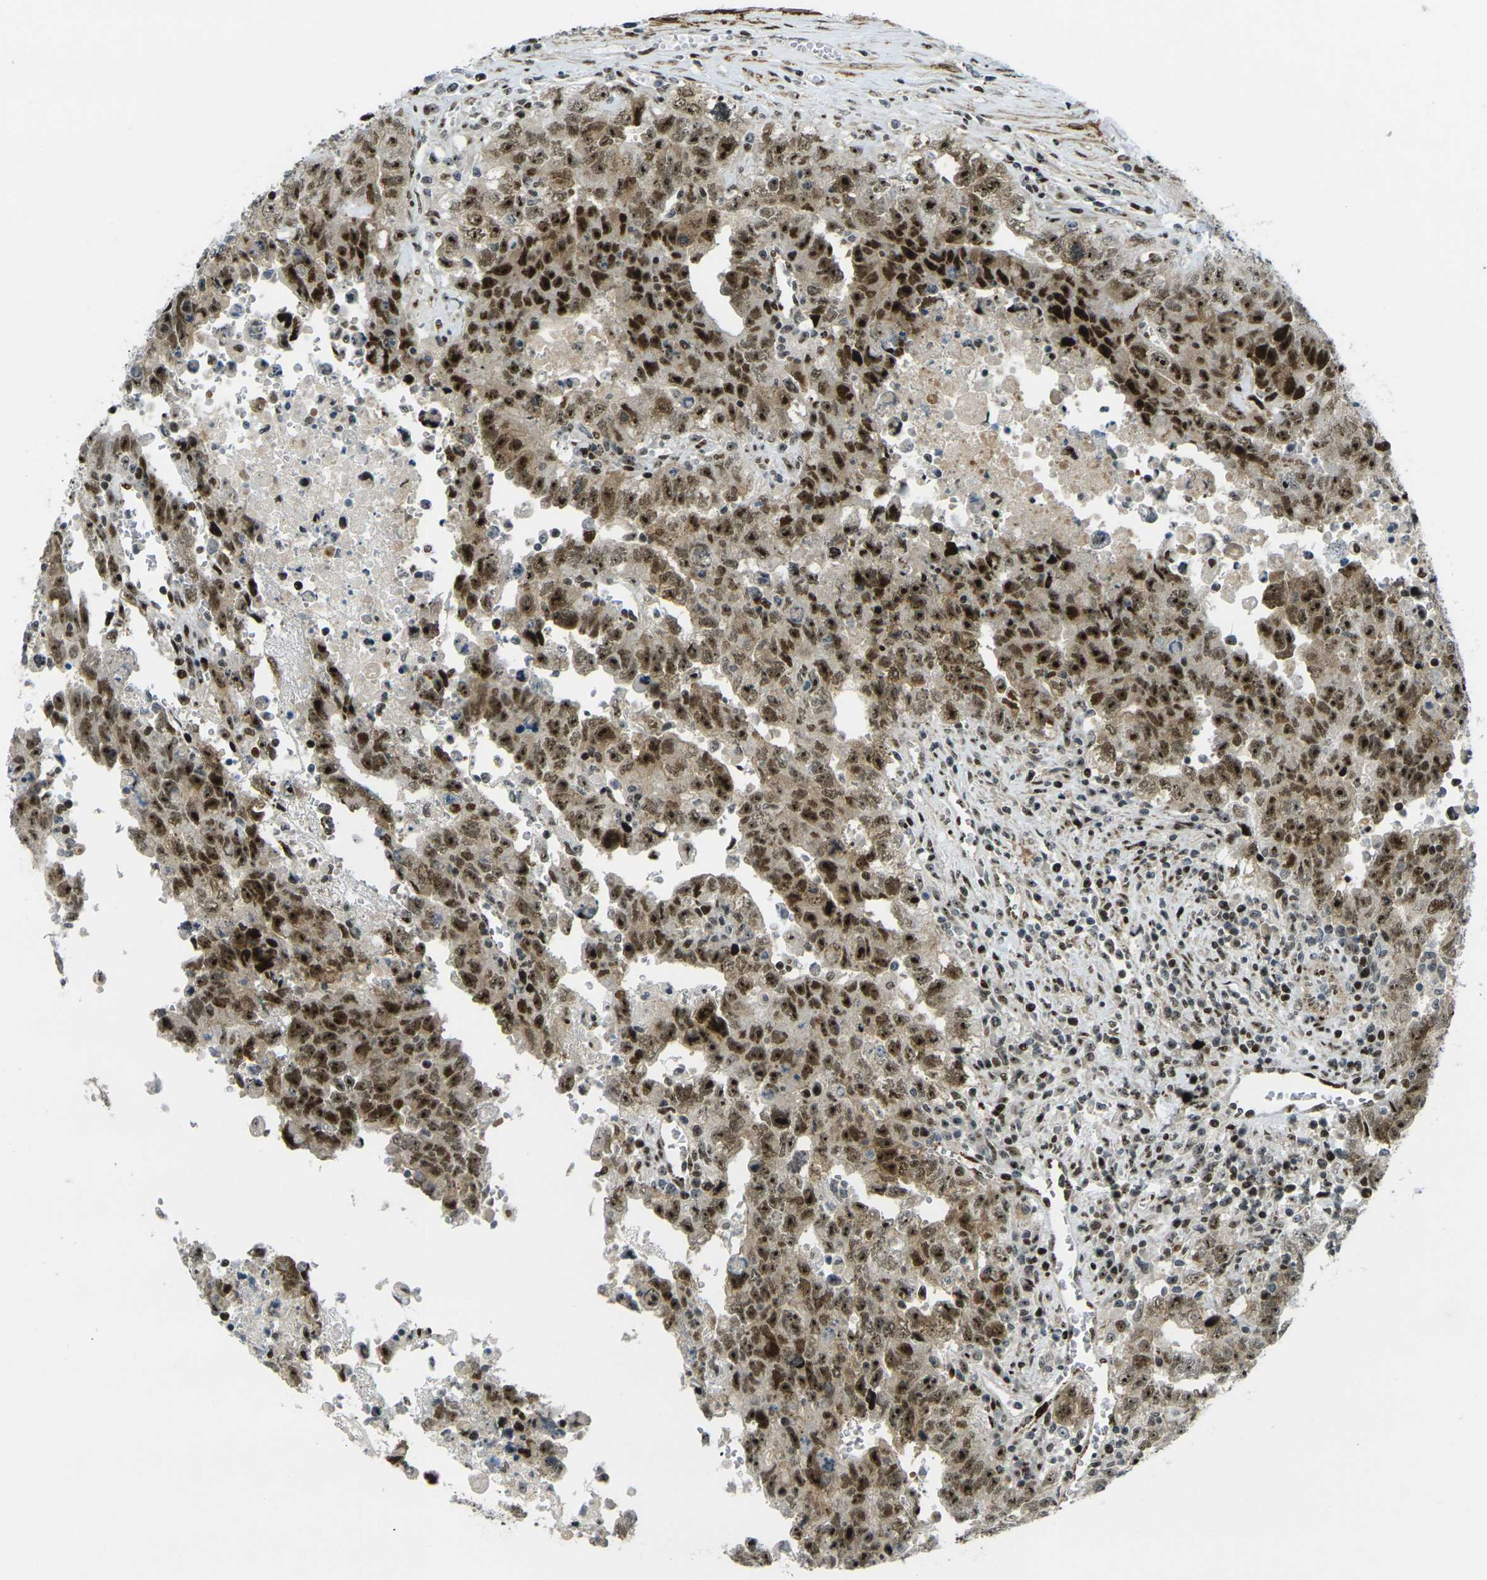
{"staining": {"intensity": "strong", "quantity": ">75%", "location": "cytoplasmic/membranous,nuclear"}, "tissue": "testis cancer", "cell_type": "Tumor cells", "image_type": "cancer", "snomed": [{"axis": "morphology", "description": "Carcinoma, Embryonal, NOS"}, {"axis": "topography", "description": "Testis"}], "caption": "This is an image of immunohistochemistry (IHC) staining of embryonal carcinoma (testis), which shows strong positivity in the cytoplasmic/membranous and nuclear of tumor cells.", "gene": "UBE2C", "patient": {"sex": "male", "age": 28}}